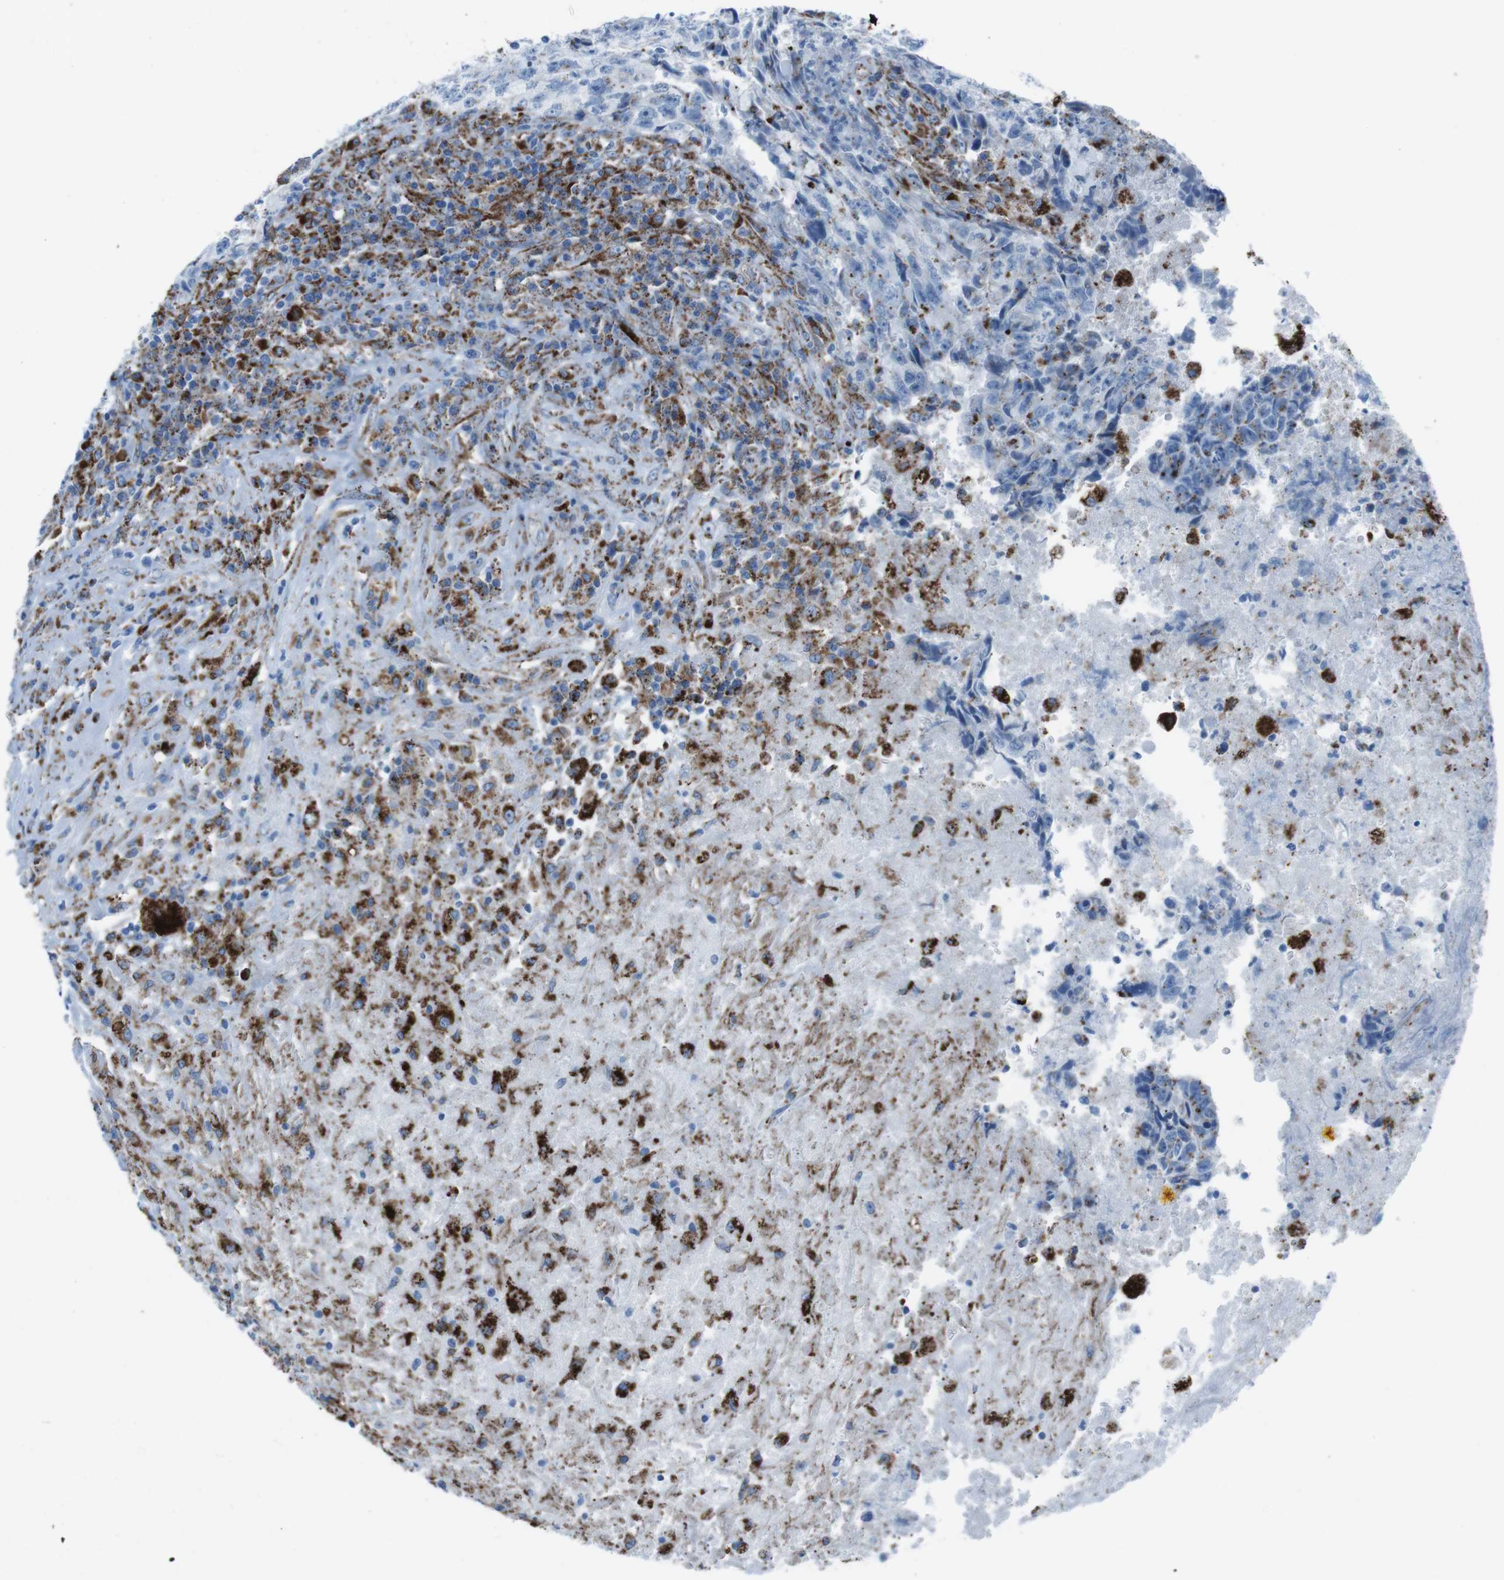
{"staining": {"intensity": "negative", "quantity": "none", "location": "none"}, "tissue": "testis cancer", "cell_type": "Tumor cells", "image_type": "cancer", "snomed": [{"axis": "morphology", "description": "Necrosis, NOS"}, {"axis": "morphology", "description": "Carcinoma, Embryonal, NOS"}, {"axis": "topography", "description": "Testis"}], "caption": "Immunohistochemistry of testis cancer displays no staining in tumor cells.", "gene": "SCARB2", "patient": {"sex": "male", "age": 19}}